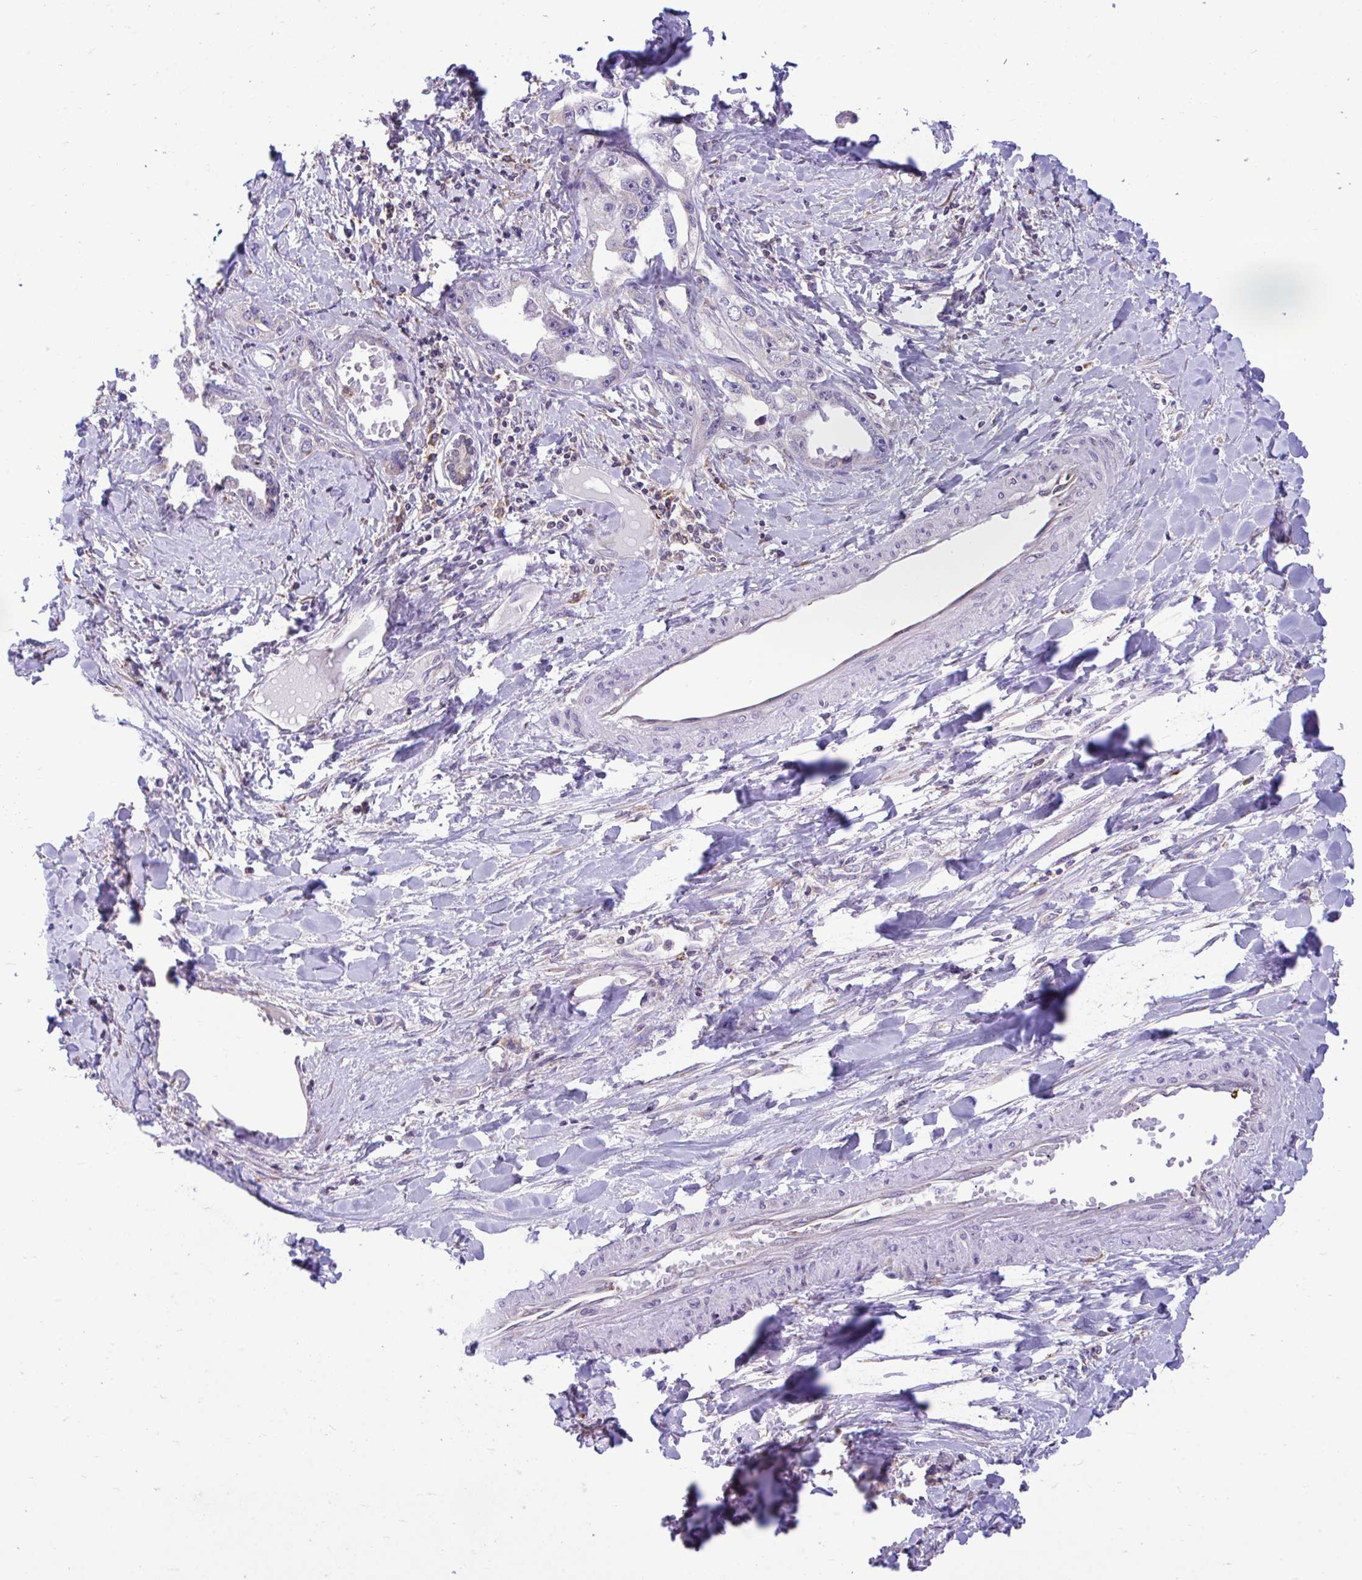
{"staining": {"intensity": "negative", "quantity": "none", "location": "none"}, "tissue": "liver cancer", "cell_type": "Tumor cells", "image_type": "cancer", "snomed": [{"axis": "morphology", "description": "Cholangiocarcinoma"}, {"axis": "topography", "description": "Liver"}], "caption": "The histopathology image demonstrates no significant staining in tumor cells of liver cancer (cholangiocarcinoma). (Brightfield microscopy of DAB immunohistochemistry (IHC) at high magnification).", "gene": "PIGK", "patient": {"sex": "male", "age": 59}}